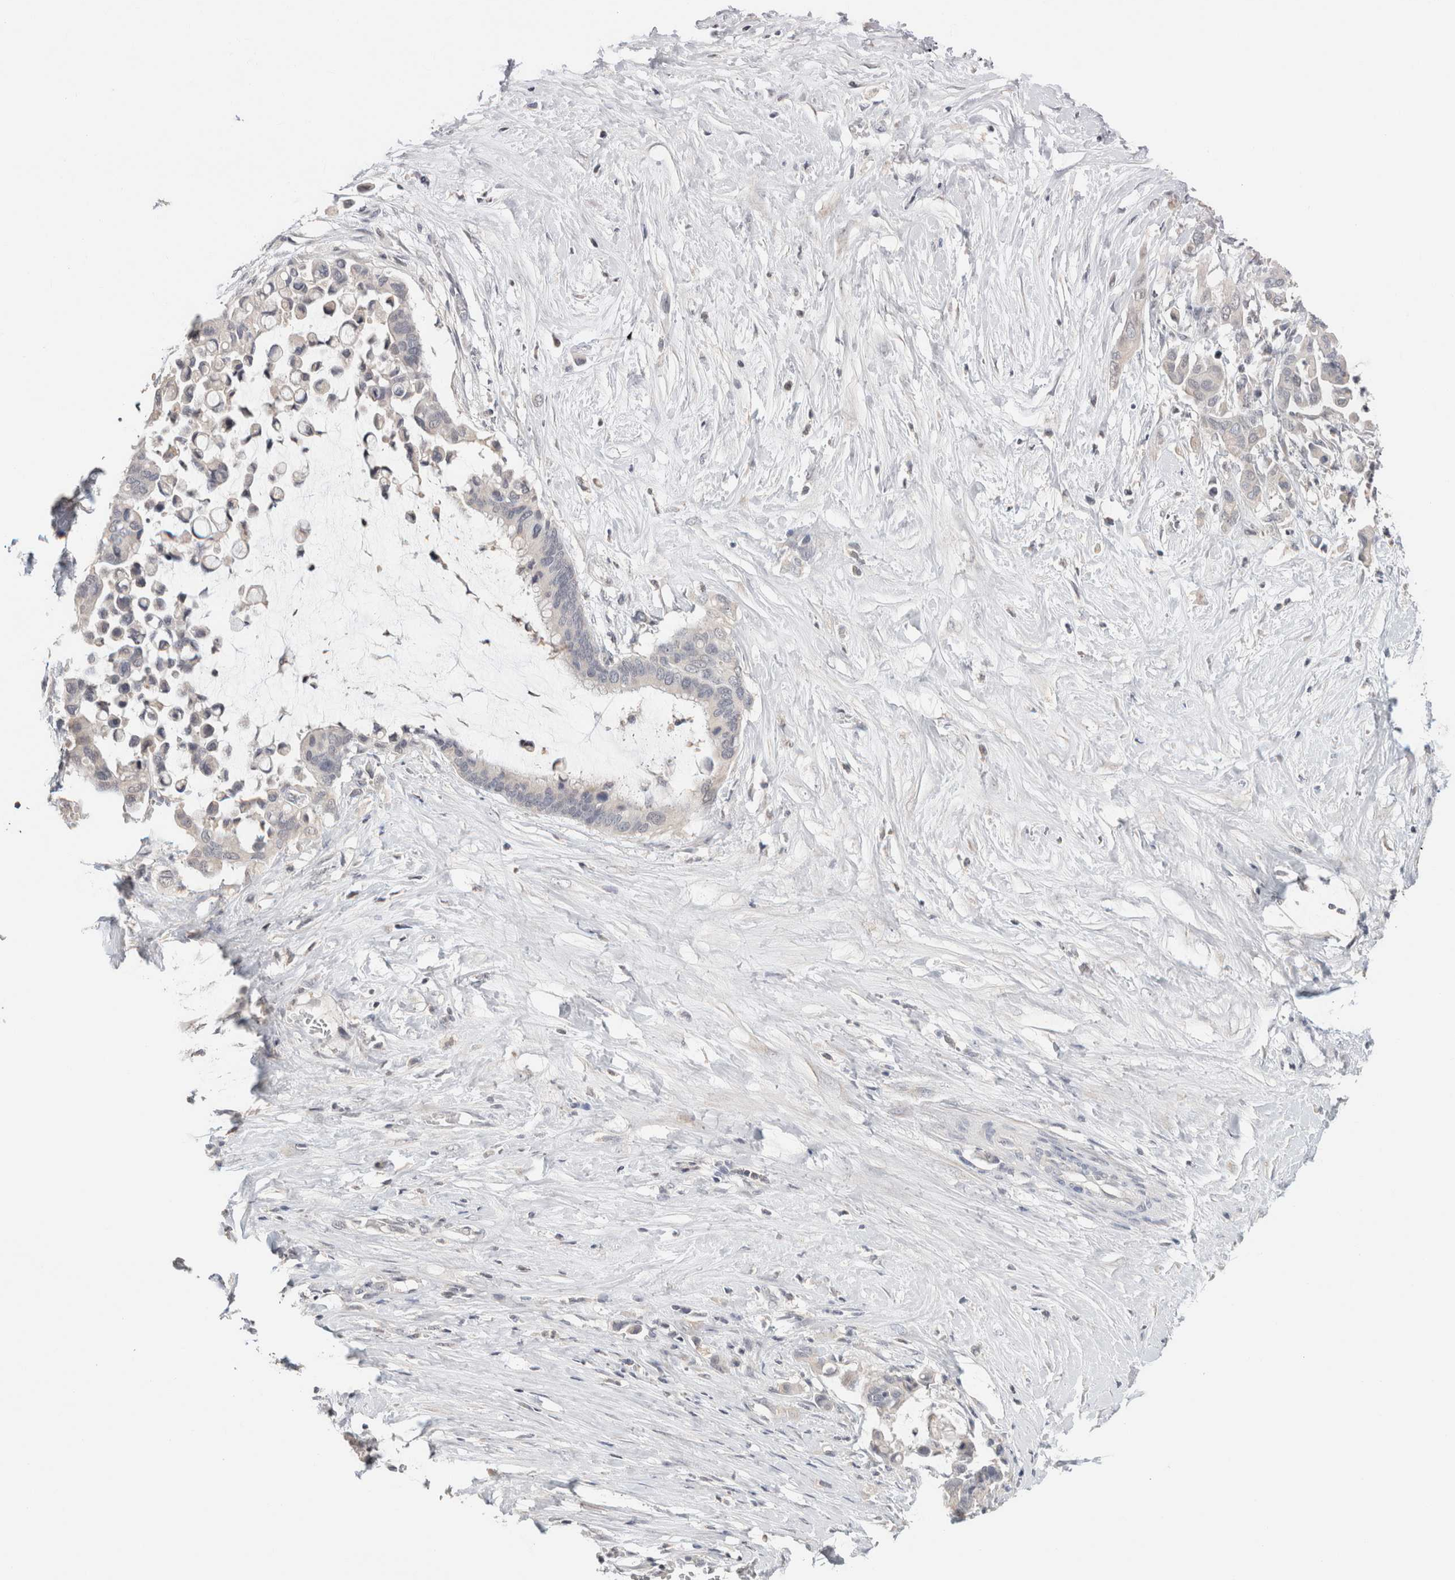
{"staining": {"intensity": "negative", "quantity": "none", "location": "none"}, "tissue": "pancreatic cancer", "cell_type": "Tumor cells", "image_type": "cancer", "snomed": [{"axis": "morphology", "description": "Adenocarcinoma, NOS"}, {"axis": "topography", "description": "Pancreas"}], "caption": "Protein analysis of pancreatic cancer reveals no significant staining in tumor cells.", "gene": "CRAT", "patient": {"sex": "male", "age": 41}}